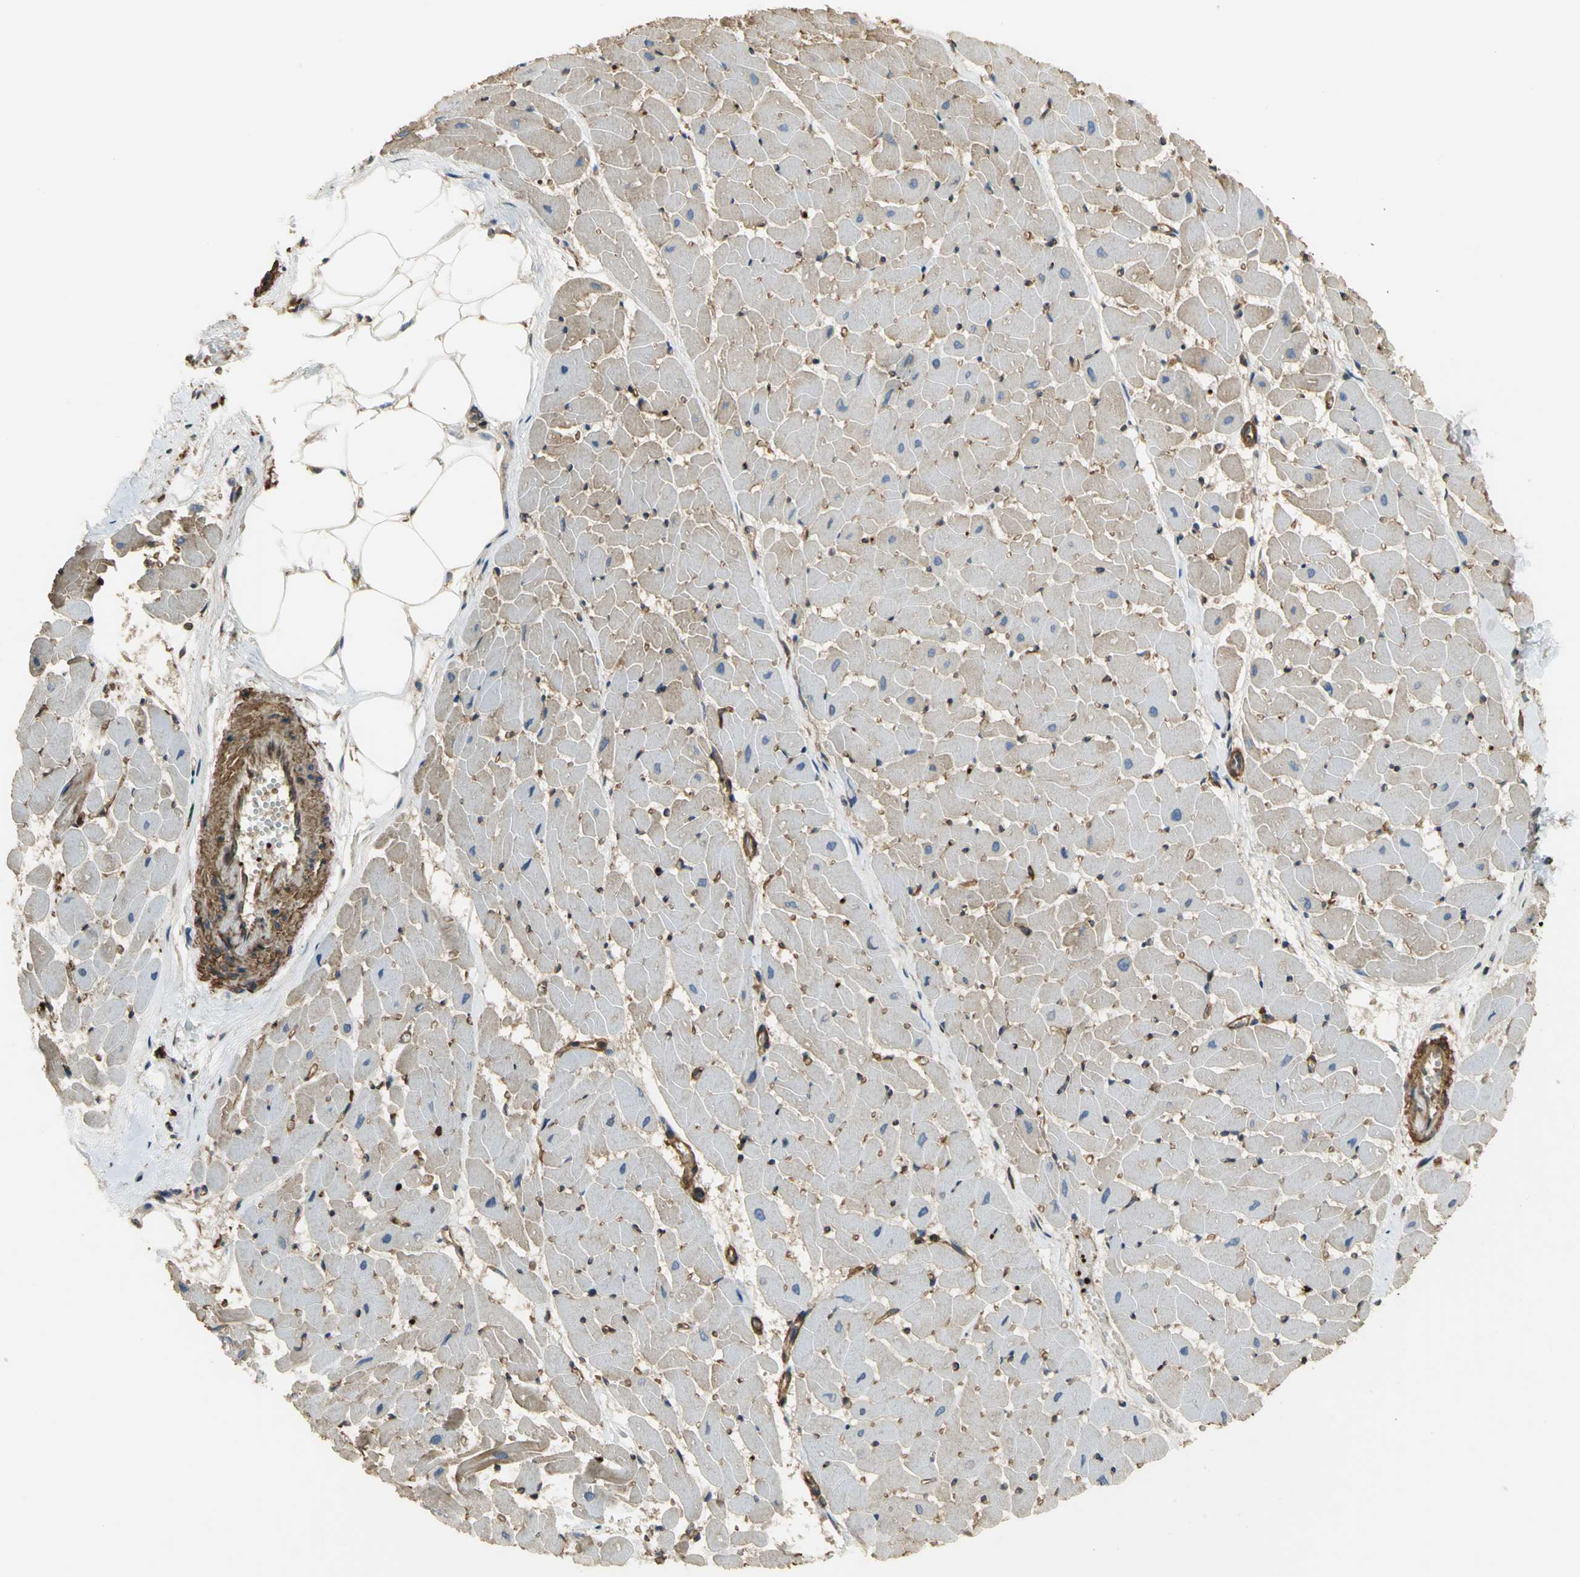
{"staining": {"intensity": "negative", "quantity": "none", "location": "none"}, "tissue": "heart muscle", "cell_type": "Cardiomyocytes", "image_type": "normal", "snomed": [{"axis": "morphology", "description": "Normal tissue, NOS"}, {"axis": "topography", "description": "Heart"}], "caption": "Photomicrograph shows no significant protein expression in cardiomyocytes of unremarkable heart muscle. (DAB (3,3'-diaminobenzidine) IHC visualized using brightfield microscopy, high magnification).", "gene": "TLN1", "patient": {"sex": "female", "age": 19}}